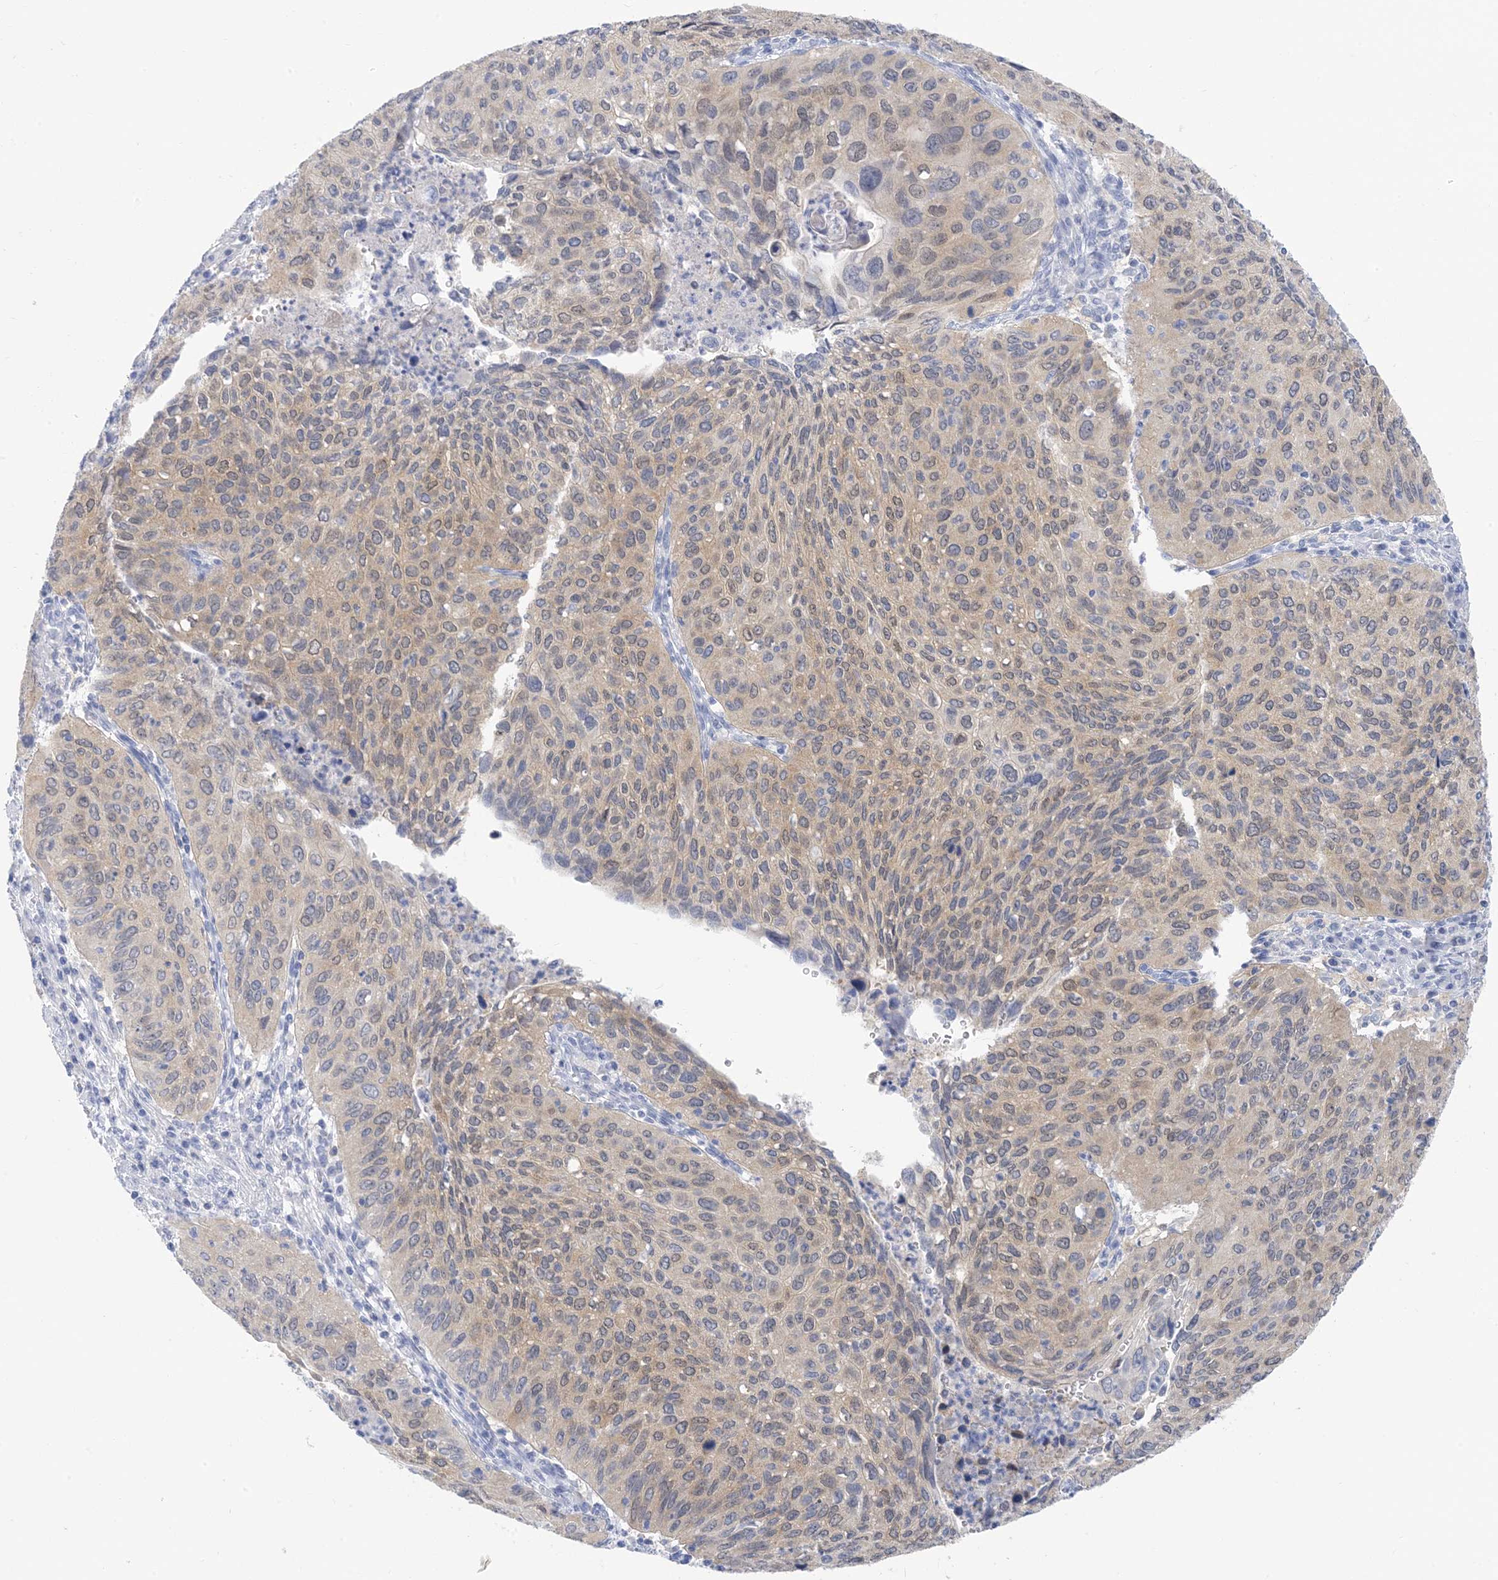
{"staining": {"intensity": "weak", "quantity": "25%-75%", "location": "cytoplasmic/membranous"}, "tissue": "cervical cancer", "cell_type": "Tumor cells", "image_type": "cancer", "snomed": [{"axis": "morphology", "description": "Squamous cell carcinoma, NOS"}, {"axis": "topography", "description": "Cervix"}], "caption": "A micrograph of human squamous cell carcinoma (cervical) stained for a protein exhibits weak cytoplasmic/membranous brown staining in tumor cells.", "gene": "SH3YL1", "patient": {"sex": "female", "age": 38}}